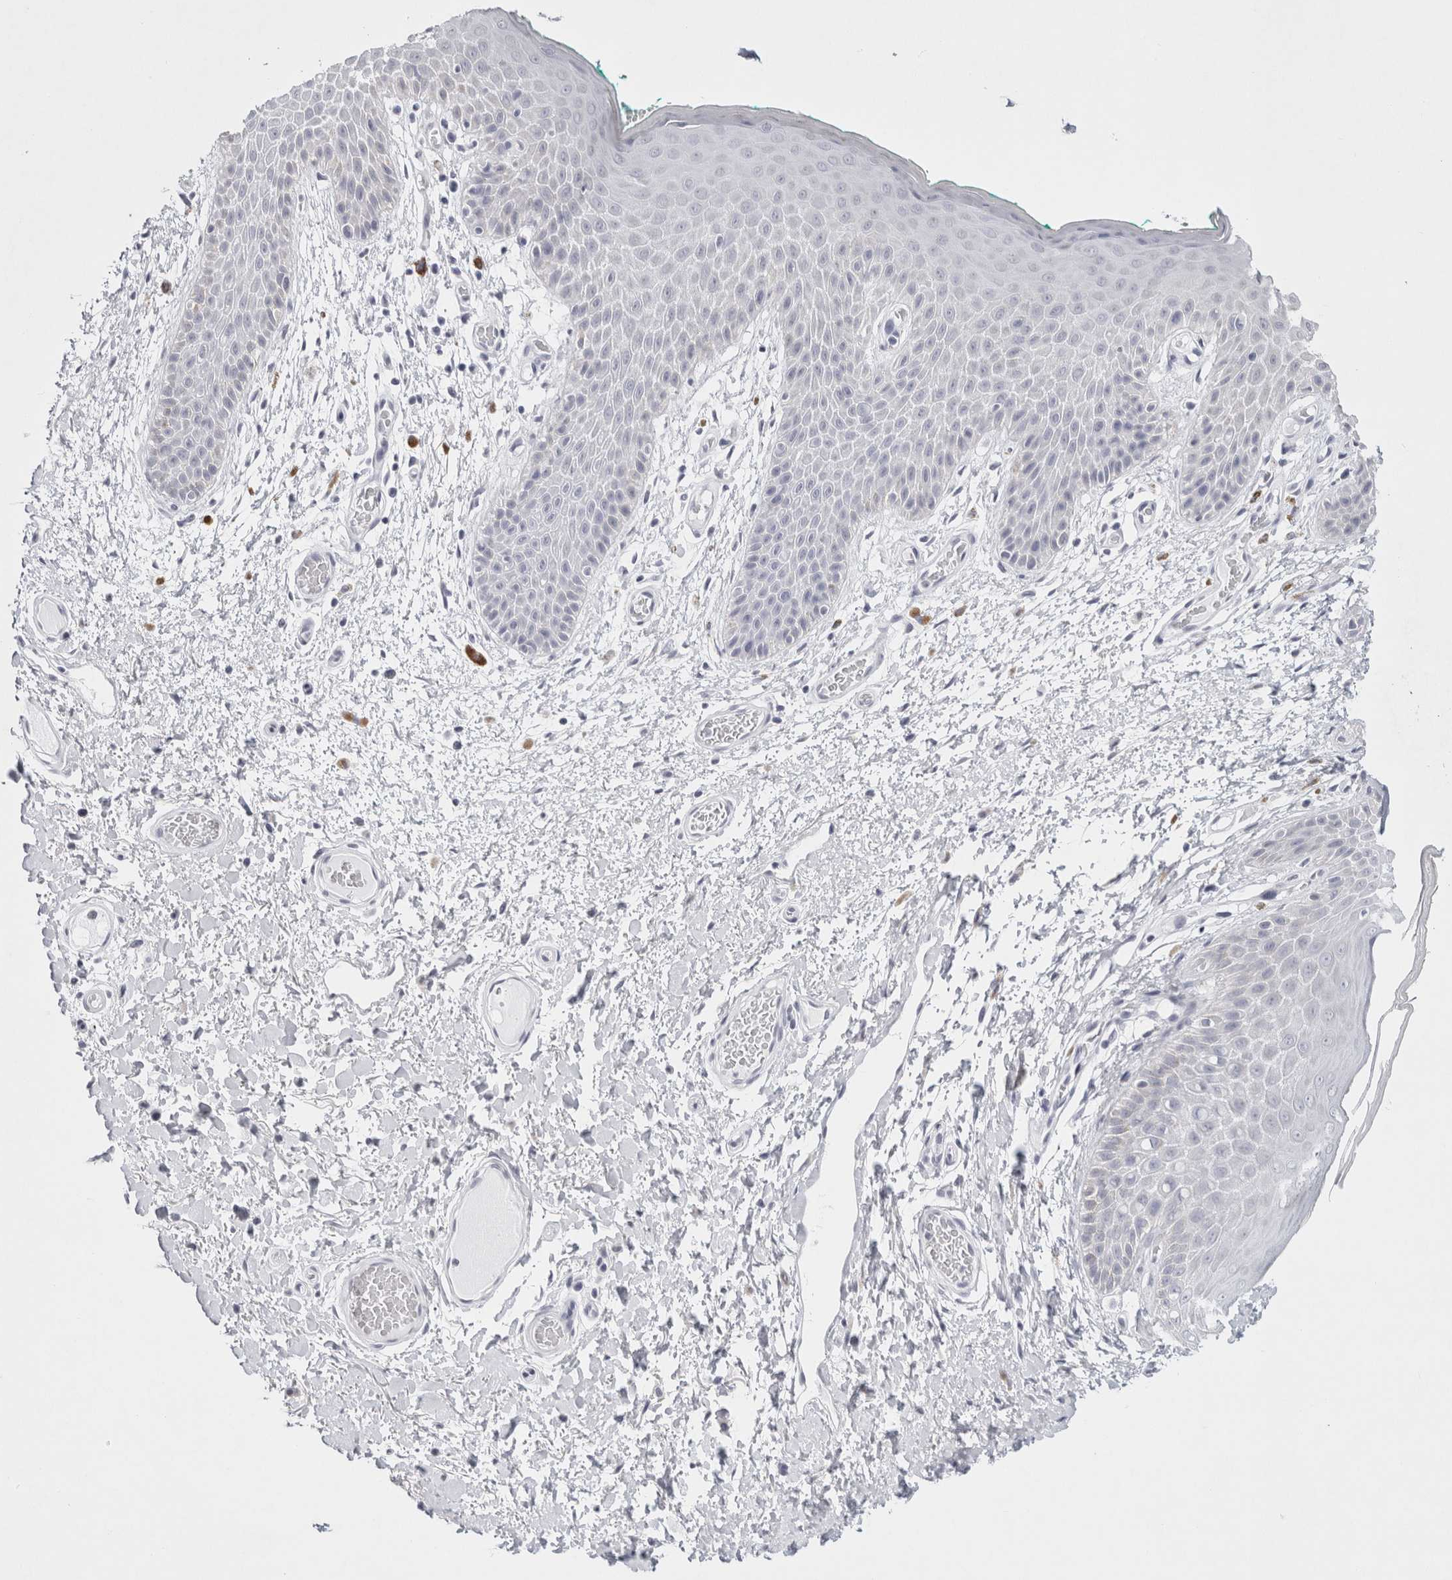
{"staining": {"intensity": "weak", "quantity": "<25%", "location": "cytoplasmic/membranous"}, "tissue": "skin", "cell_type": "Epidermal cells", "image_type": "normal", "snomed": [{"axis": "morphology", "description": "Normal tissue, NOS"}, {"axis": "topography", "description": "Anal"}], "caption": "Immunohistochemistry histopathology image of normal skin: skin stained with DAB reveals no significant protein positivity in epidermal cells.", "gene": "GARIN1A", "patient": {"sex": "male", "age": 74}}